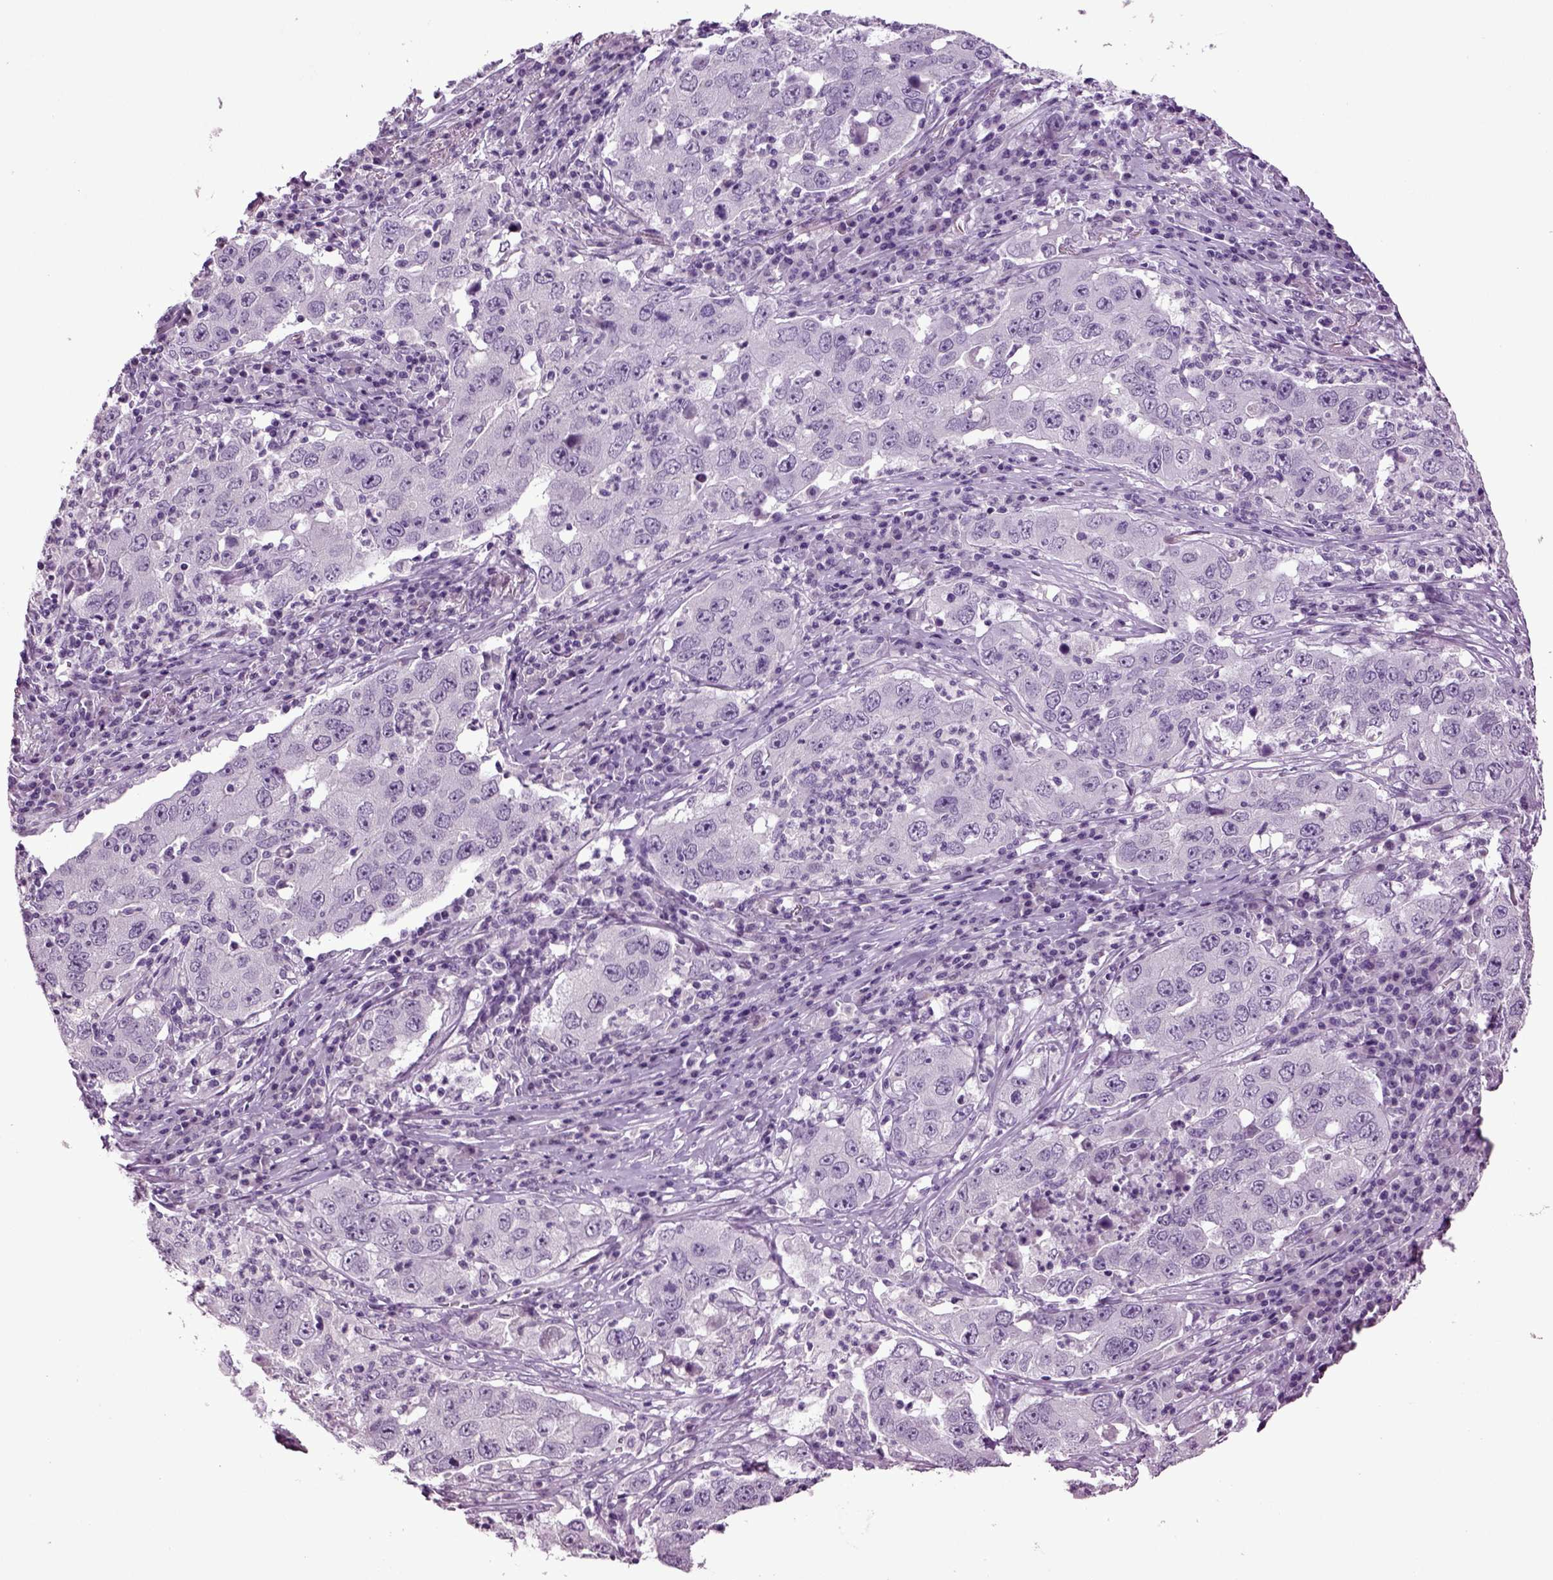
{"staining": {"intensity": "negative", "quantity": "none", "location": "none"}, "tissue": "lung cancer", "cell_type": "Tumor cells", "image_type": "cancer", "snomed": [{"axis": "morphology", "description": "Adenocarcinoma, NOS"}, {"axis": "topography", "description": "Lung"}], "caption": "Tumor cells are negative for brown protein staining in lung adenocarcinoma.", "gene": "SLC17A6", "patient": {"sex": "male", "age": 73}}